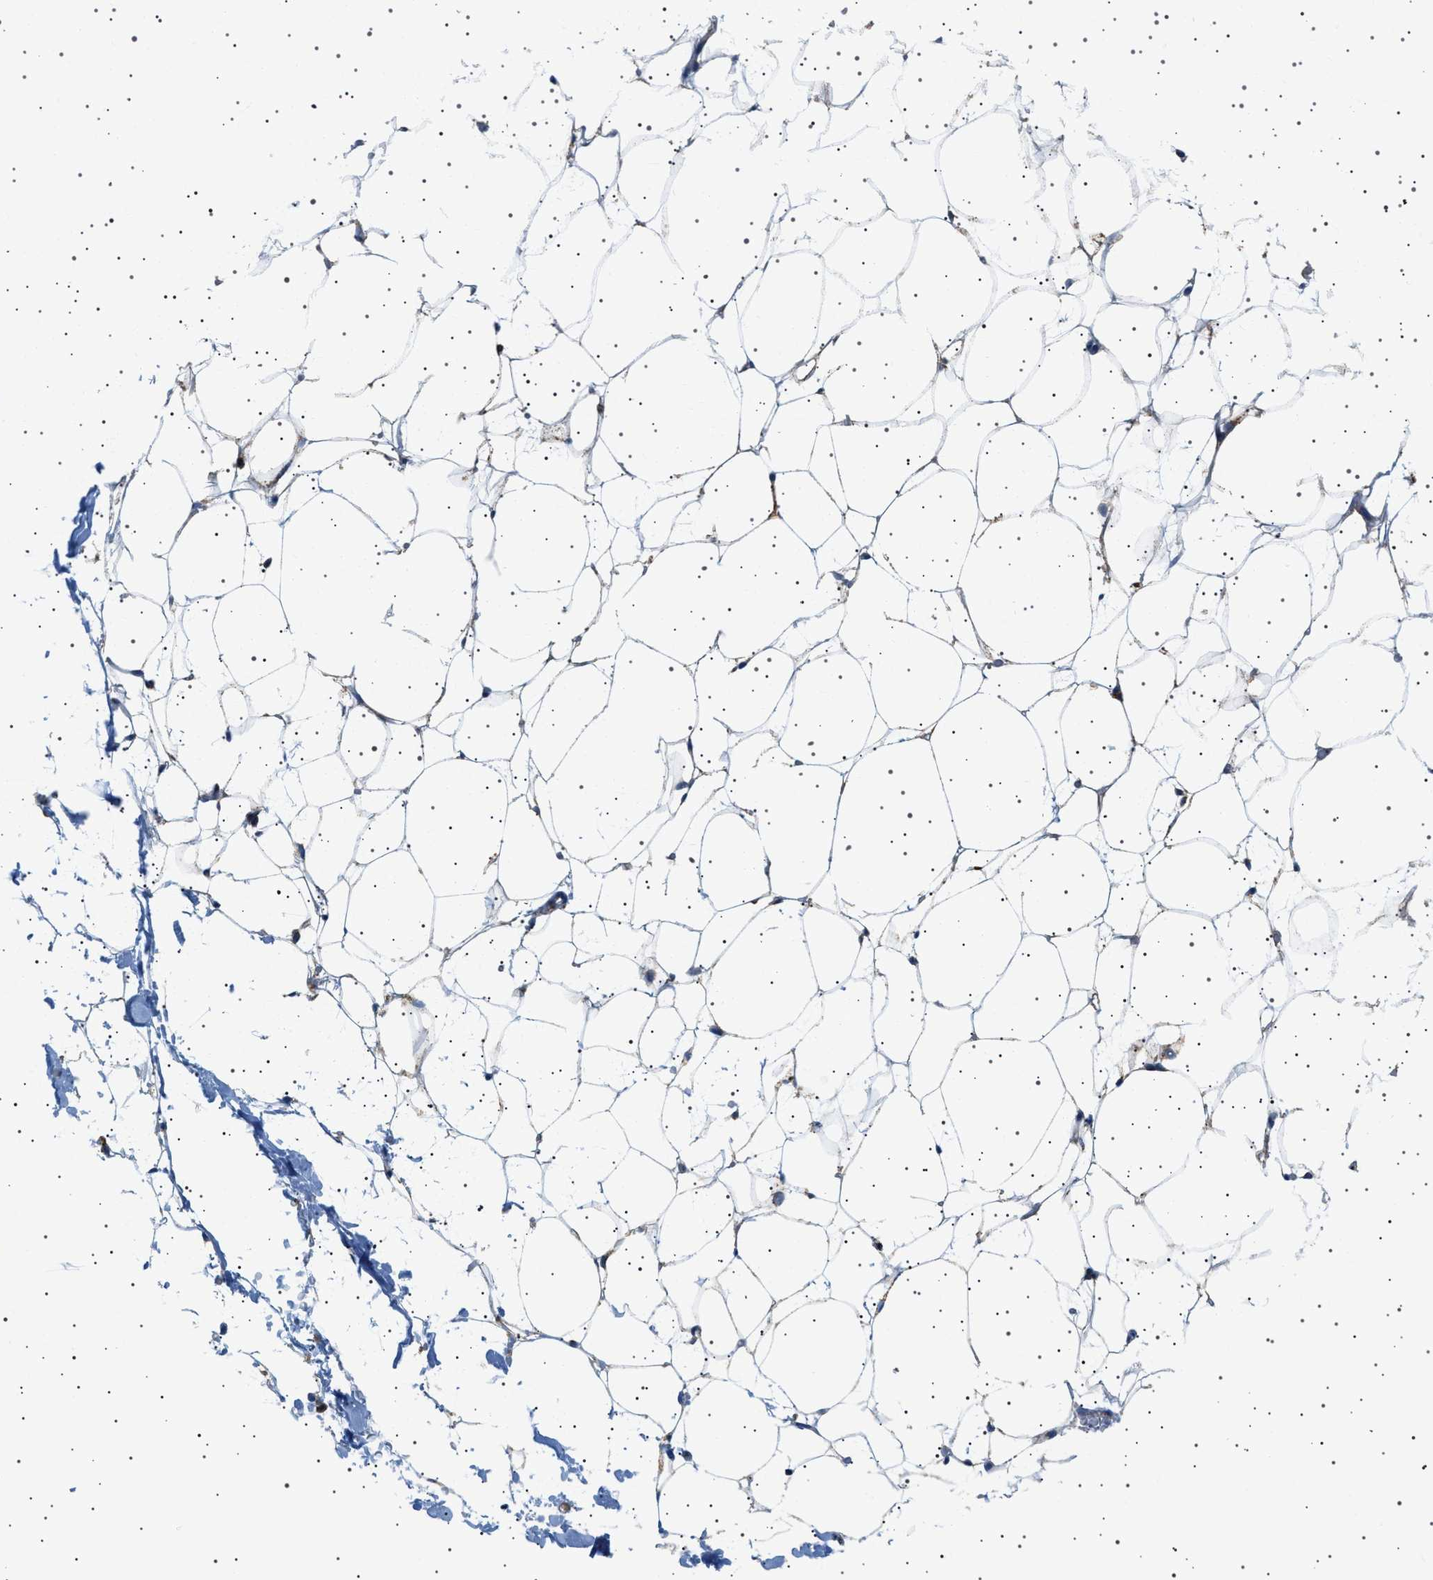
{"staining": {"intensity": "negative", "quantity": "none", "location": "none"}, "tissue": "adipose tissue", "cell_type": "Adipocytes", "image_type": "normal", "snomed": [{"axis": "morphology", "description": "Normal tissue, NOS"}, {"axis": "topography", "description": "Breast"}, {"axis": "topography", "description": "Soft tissue"}], "caption": "This is an immunohistochemistry (IHC) micrograph of normal adipose tissue. There is no positivity in adipocytes.", "gene": "UBXN8", "patient": {"sex": "female", "age": 75}}